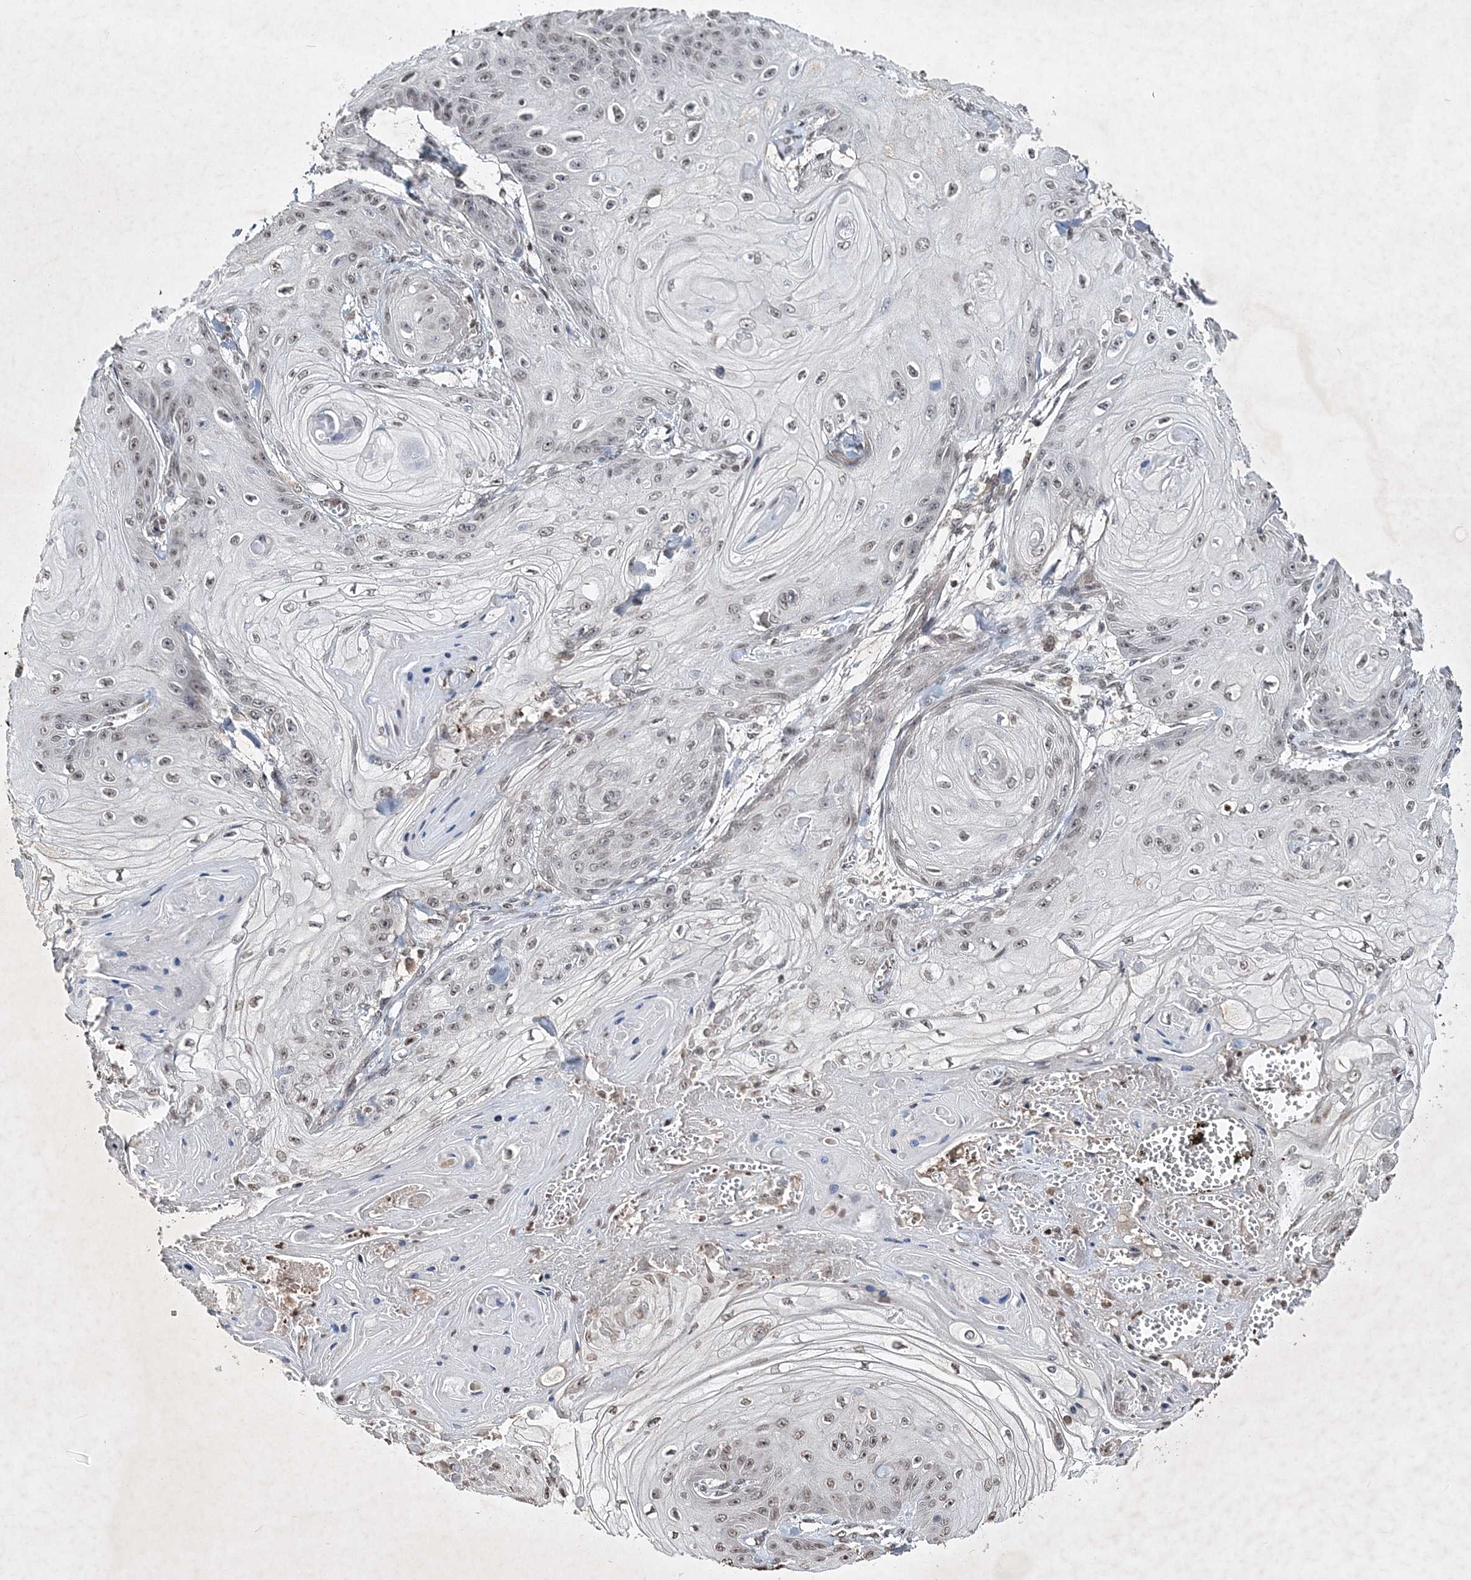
{"staining": {"intensity": "weak", "quantity": "25%-75%", "location": "nuclear"}, "tissue": "skin cancer", "cell_type": "Tumor cells", "image_type": "cancer", "snomed": [{"axis": "morphology", "description": "Squamous cell carcinoma, NOS"}, {"axis": "topography", "description": "Skin"}], "caption": "Skin cancer tissue demonstrates weak nuclear expression in about 25%-75% of tumor cells", "gene": "SOWAHB", "patient": {"sex": "male", "age": 74}}